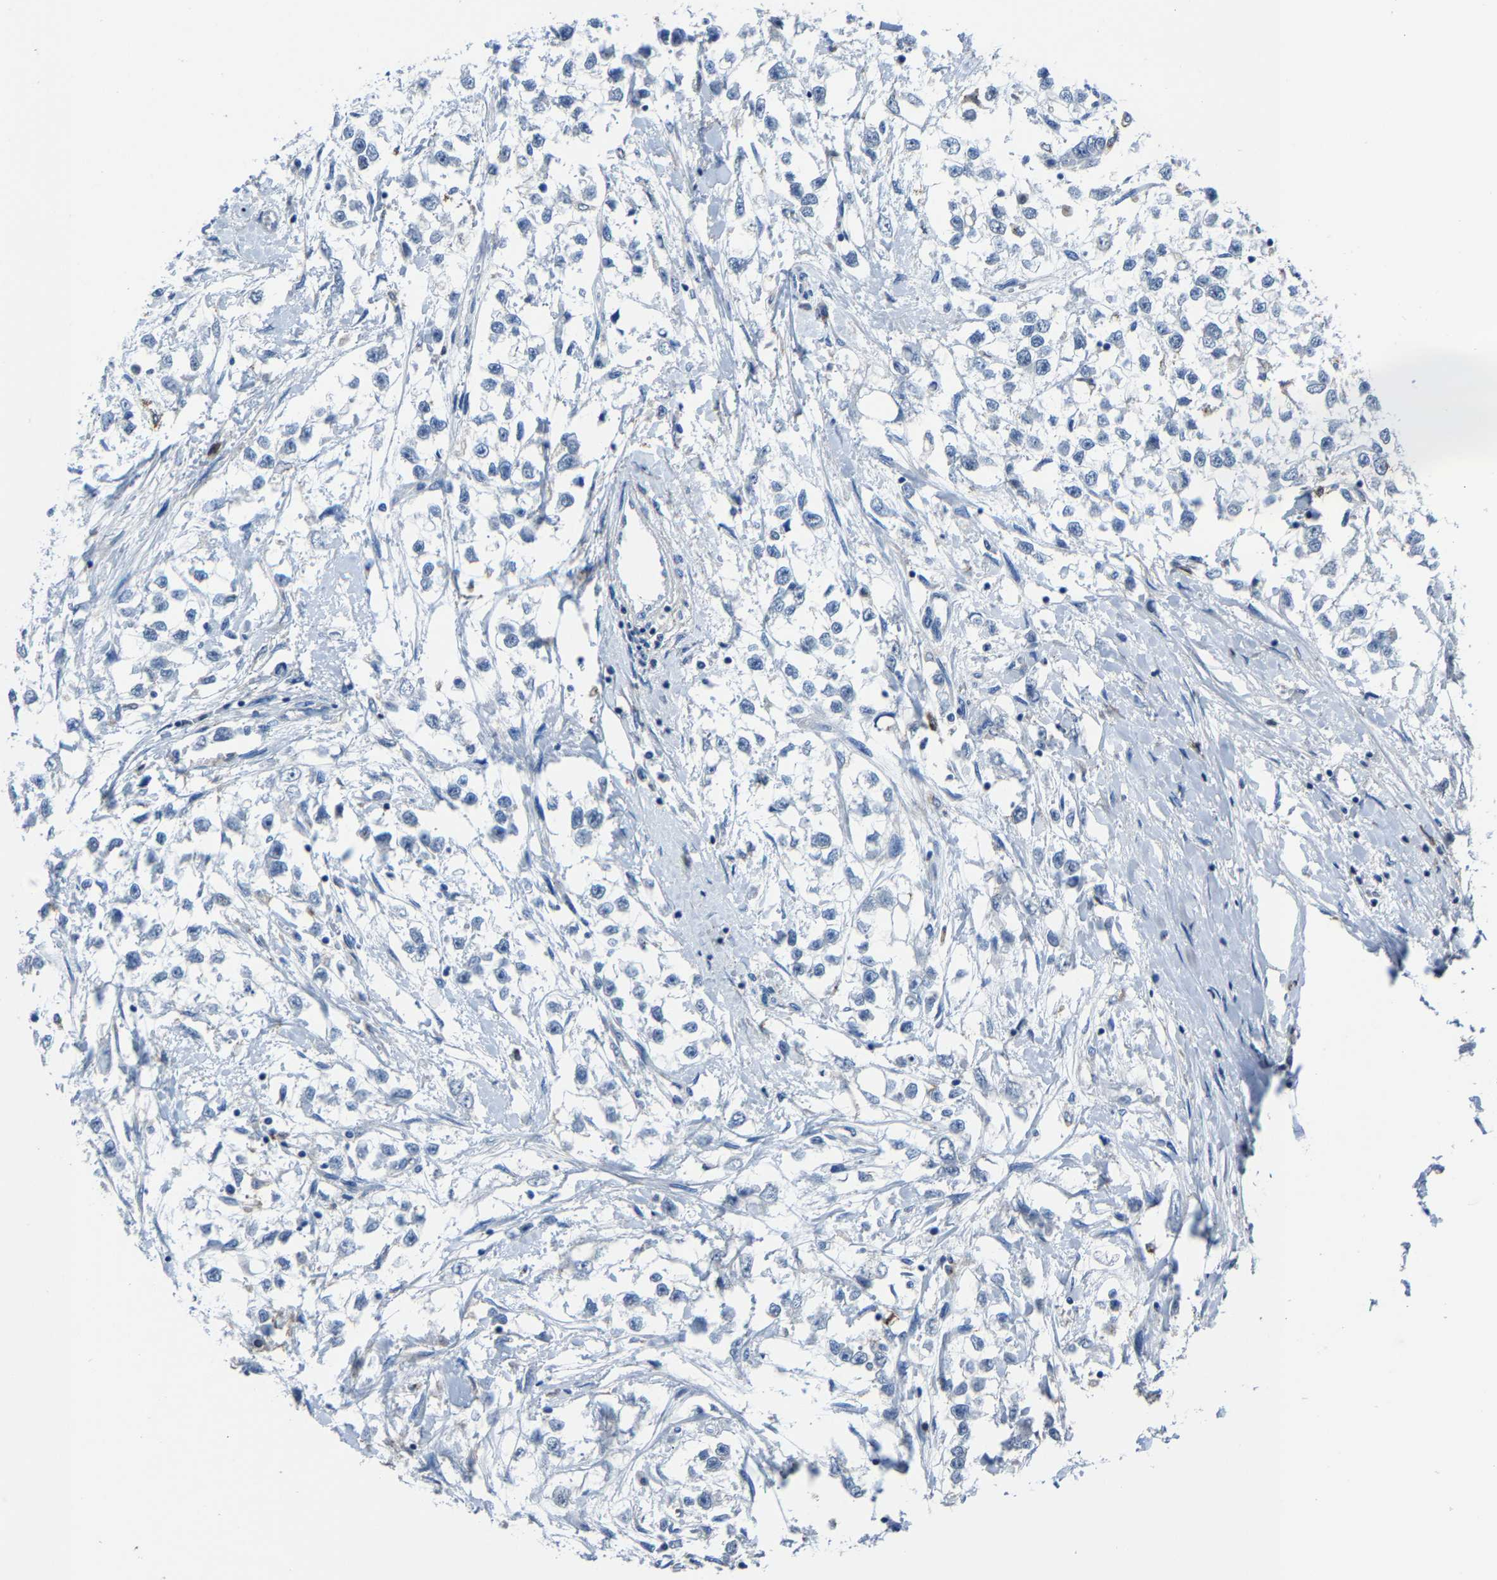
{"staining": {"intensity": "negative", "quantity": "none", "location": "none"}, "tissue": "testis cancer", "cell_type": "Tumor cells", "image_type": "cancer", "snomed": [{"axis": "morphology", "description": "Seminoma, NOS"}, {"axis": "morphology", "description": "Carcinoma, Embryonal, NOS"}, {"axis": "topography", "description": "Testis"}], "caption": "Tumor cells are negative for protein expression in human testis cancer (seminoma). (DAB (3,3'-diaminobenzidine) immunohistochemistry with hematoxylin counter stain).", "gene": "STRBP", "patient": {"sex": "male", "age": 51}}